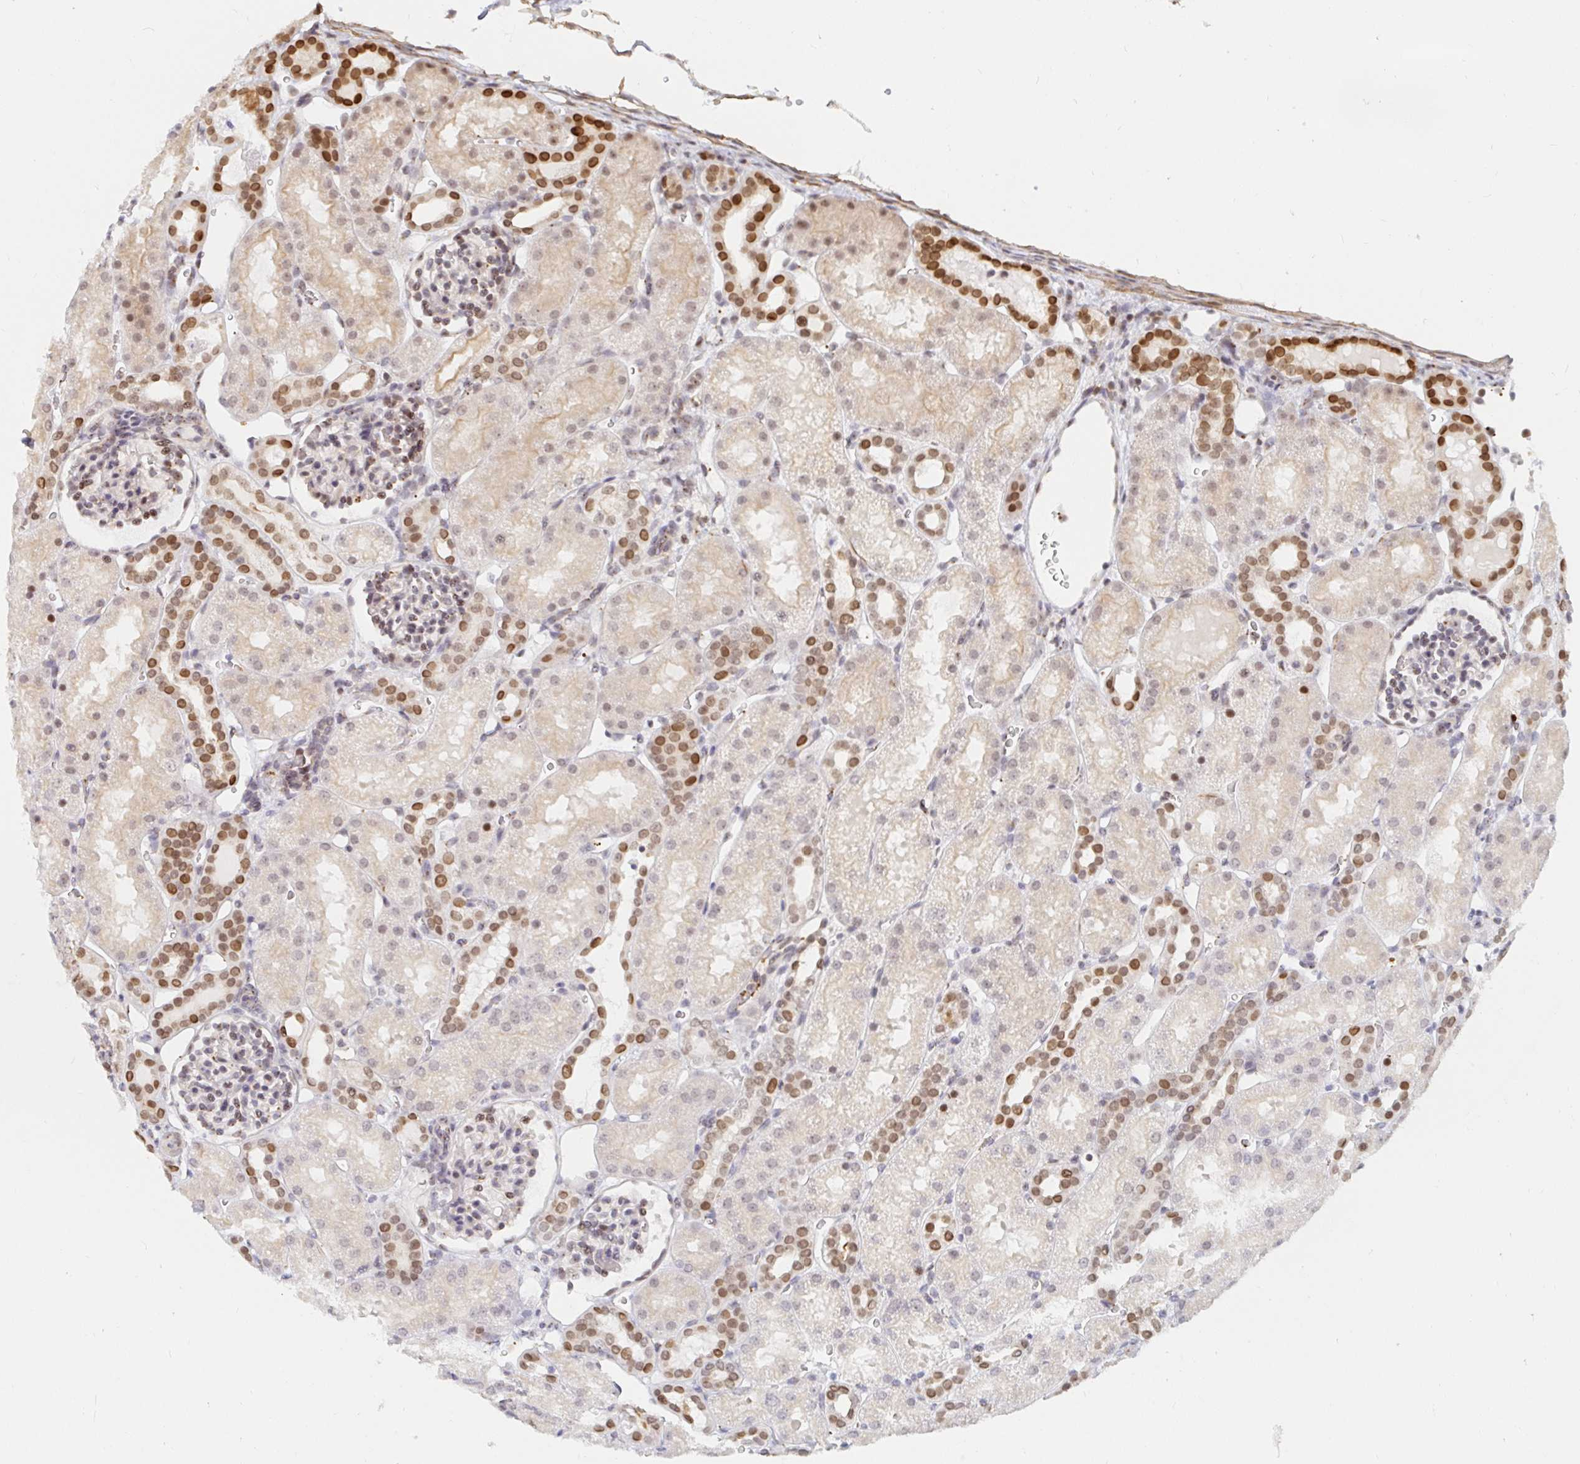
{"staining": {"intensity": "moderate", "quantity": "25%-75%", "location": "nuclear"}, "tissue": "kidney", "cell_type": "Cells in glomeruli", "image_type": "normal", "snomed": [{"axis": "morphology", "description": "Normal tissue, NOS"}, {"axis": "topography", "description": "Kidney"}], "caption": "Benign kidney shows moderate nuclear expression in about 25%-75% of cells in glomeruli (DAB (3,3'-diaminobenzidine) IHC, brown staining for protein, blue staining for nuclei)..", "gene": "CHD2", "patient": {"sex": "male", "age": 2}}